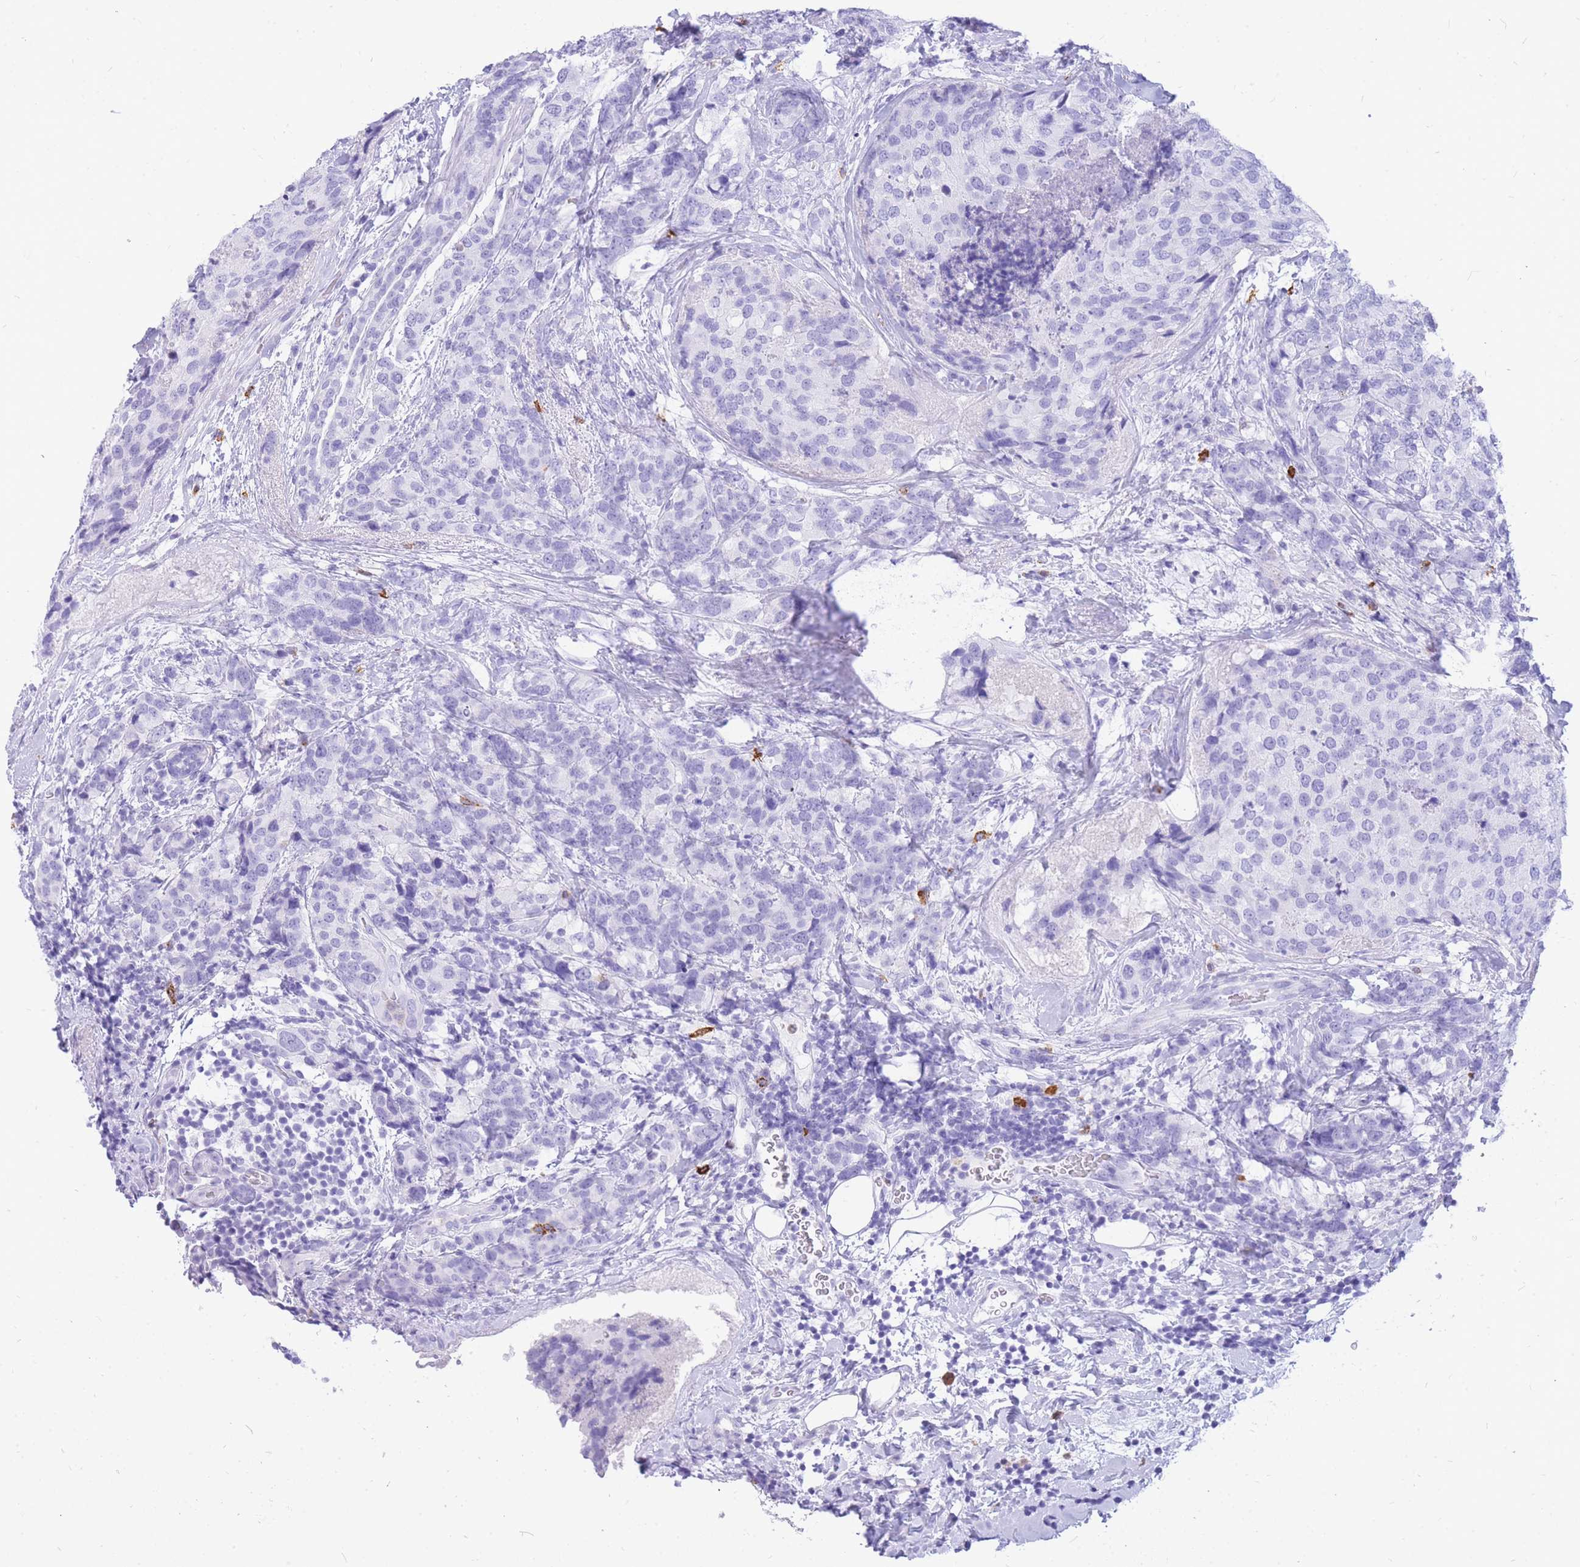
{"staining": {"intensity": "negative", "quantity": "none", "location": "none"}, "tissue": "breast cancer", "cell_type": "Tumor cells", "image_type": "cancer", "snomed": [{"axis": "morphology", "description": "Lobular carcinoma"}, {"axis": "topography", "description": "Breast"}], "caption": "Immunohistochemistry (IHC) image of neoplastic tissue: human lobular carcinoma (breast) stained with DAB (3,3'-diaminobenzidine) exhibits no significant protein staining in tumor cells.", "gene": "HERC1", "patient": {"sex": "female", "age": 59}}